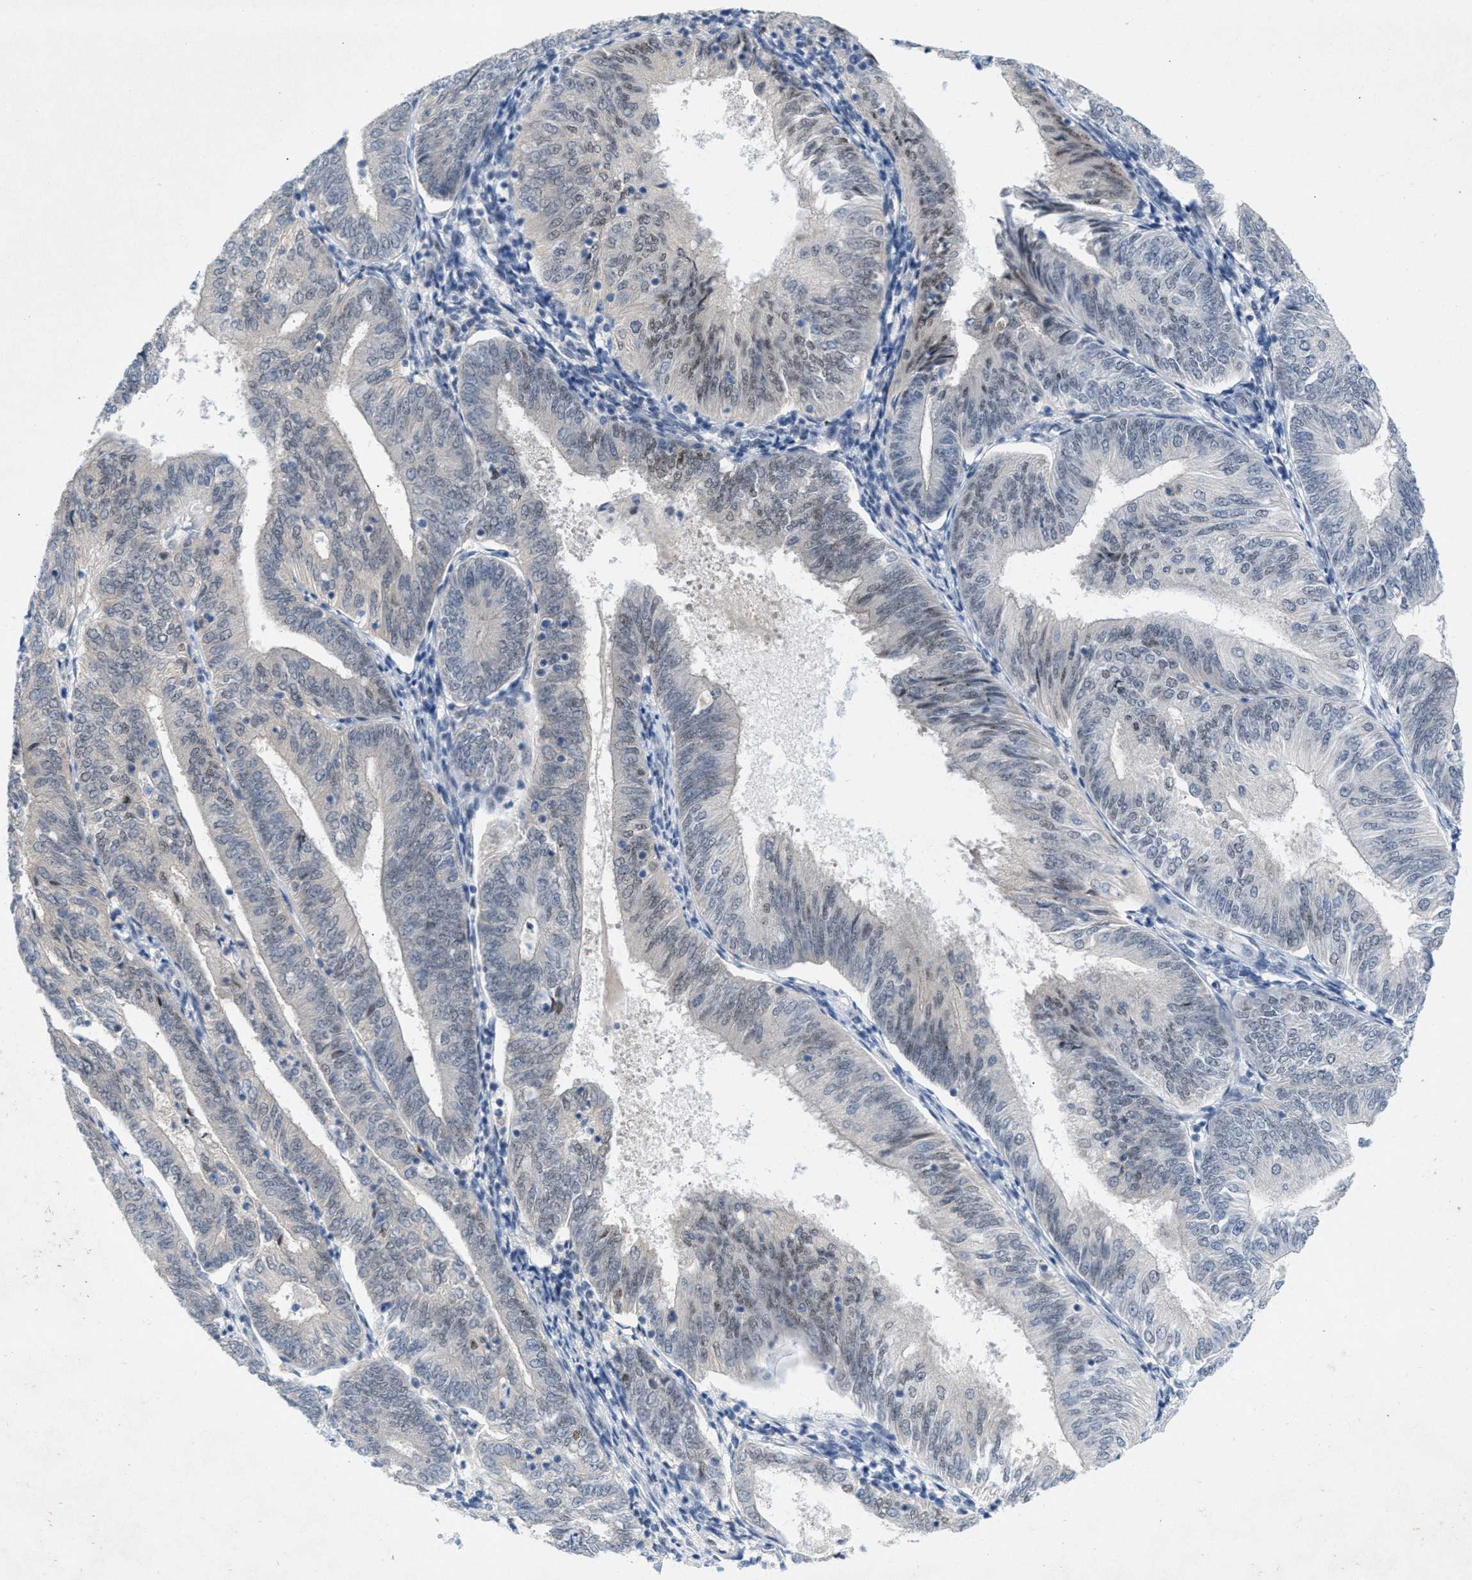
{"staining": {"intensity": "negative", "quantity": "none", "location": "none"}, "tissue": "endometrial cancer", "cell_type": "Tumor cells", "image_type": "cancer", "snomed": [{"axis": "morphology", "description": "Adenocarcinoma, NOS"}, {"axis": "topography", "description": "Endometrium"}], "caption": "Immunohistochemical staining of endometrial cancer (adenocarcinoma) reveals no significant expression in tumor cells.", "gene": "WIPI2", "patient": {"sex": "female", "age": 58}}